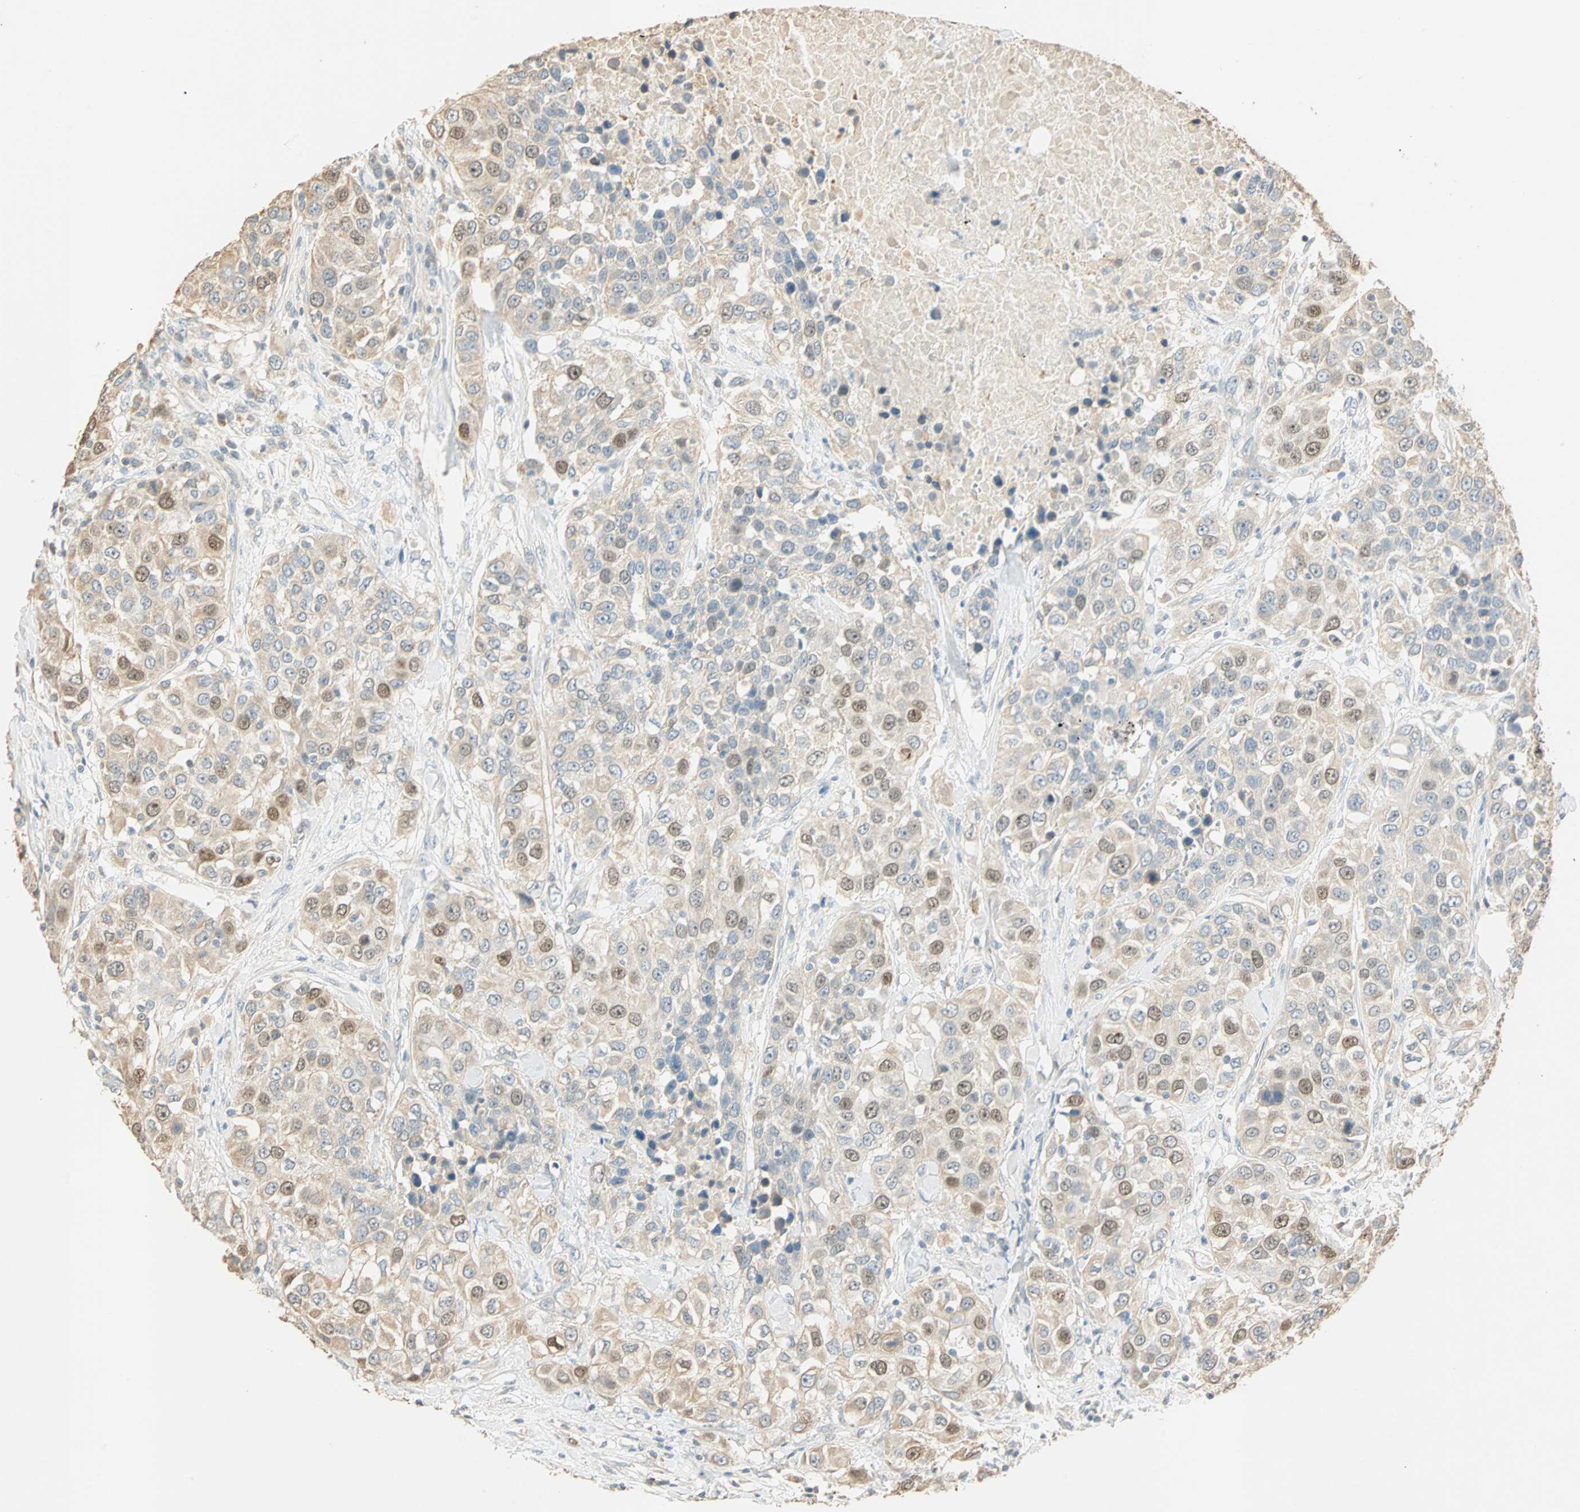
{"staining": {"intensity": "weak", "quantity": "25%-75%", "location": "cytoplasmic/membranous,nuclear"}, "tissue": "urothelial cancer", "cell_type": "Tumor cells", "image_type": "cancer", "snomed": [{"axis": "morphology", "description": "Urothelial carcinoma, High grade"}, {"axis": "topography", "description": "Urinary bladder"}], "caption": "There is low levels of weak cytoplasmic/membranous and nuclear expression in tumor cells of urothelial carcinoma (high-grade), as demonstrated by immunohistochemical staining (brown color).", "gene": "RAD18", "patient": {"sex": "female", "age": 80}}